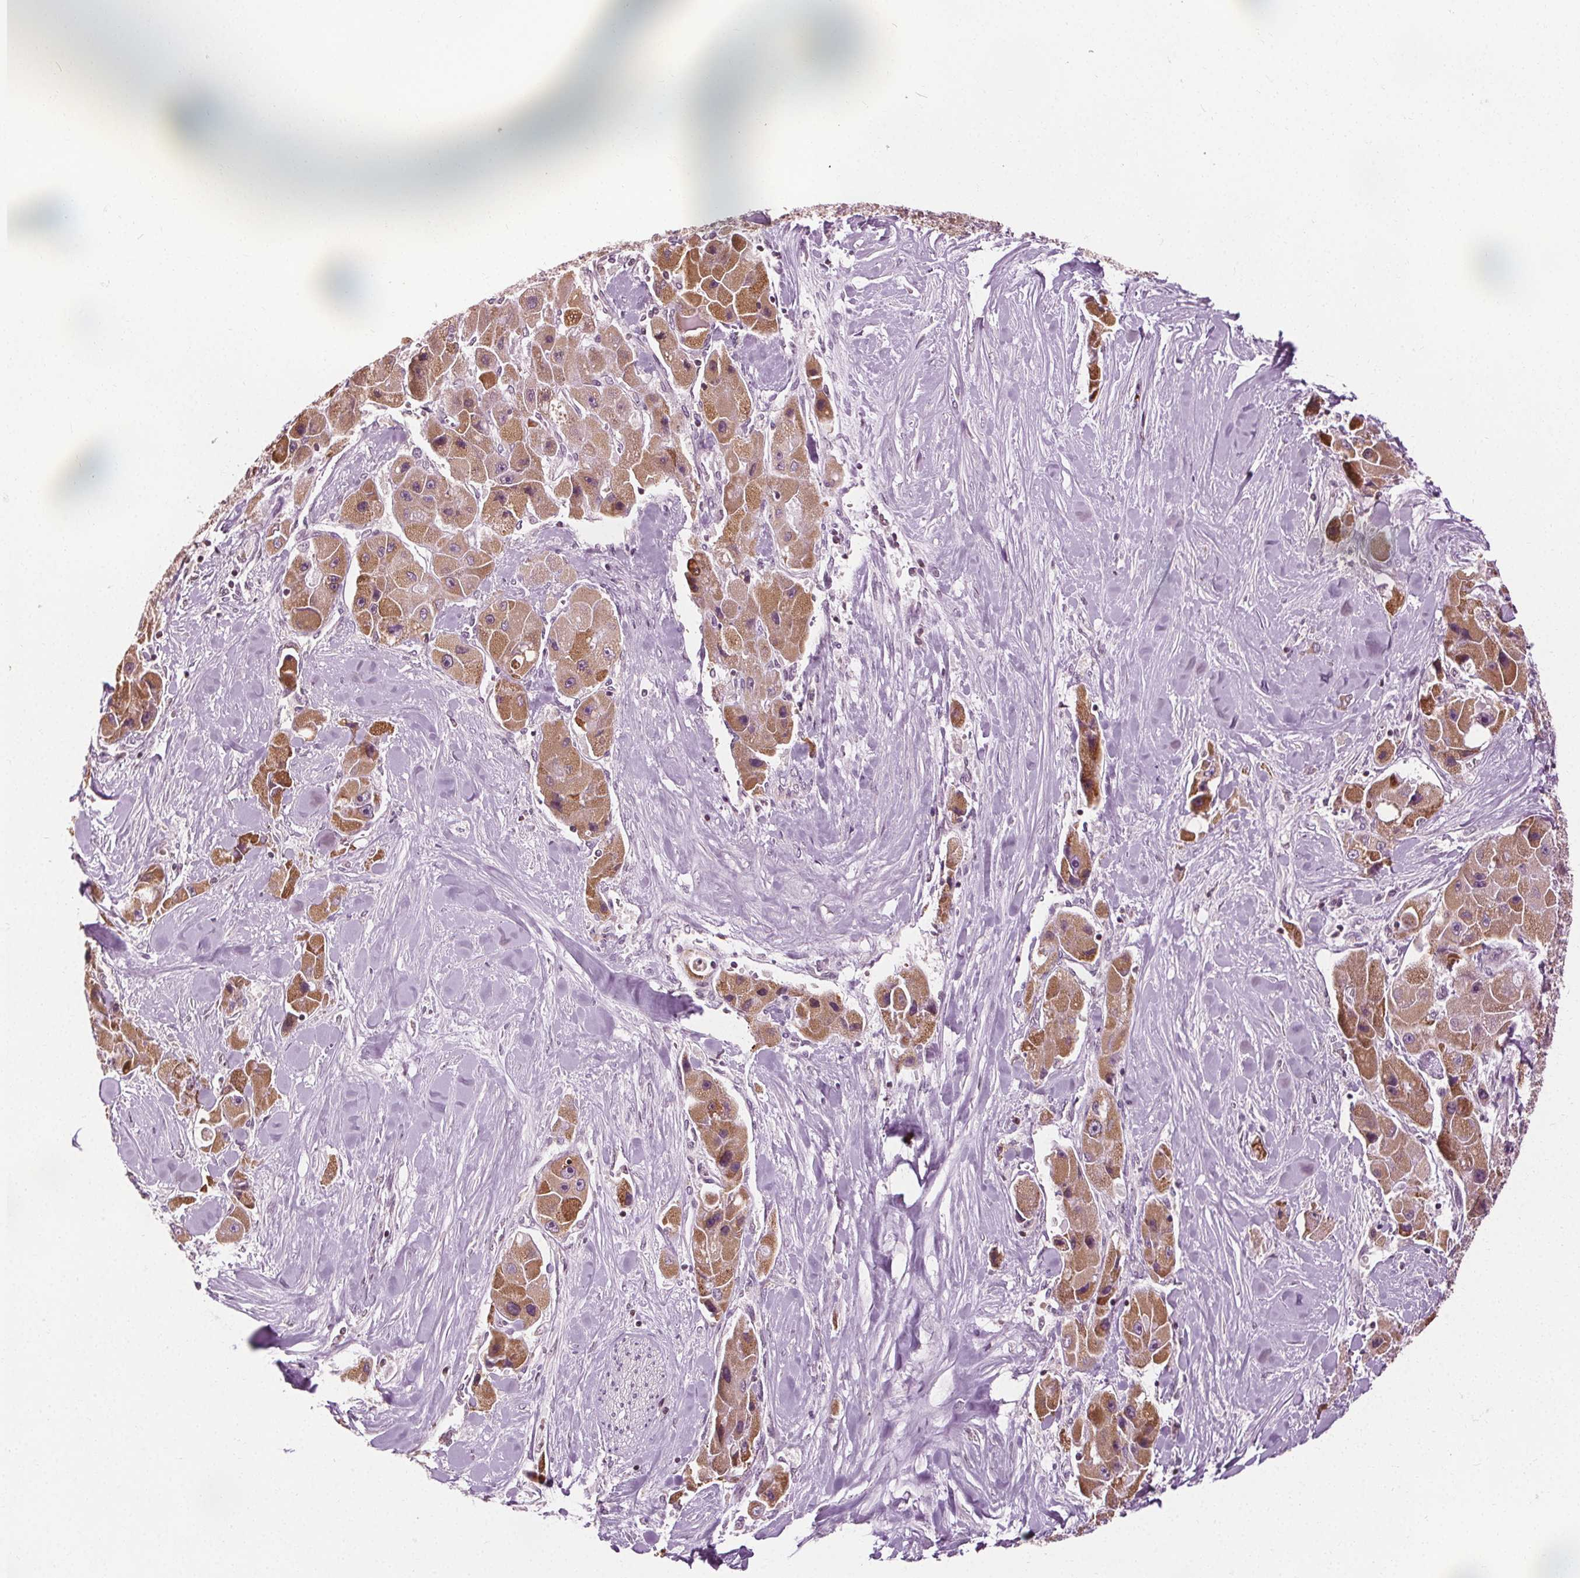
{"staining": {"intensity": "moderate", "quantity": "<25%", "location": "cytoplasmic/membranous"}, "tissue": "liver cancer", "cell_type": "Tumor cells", "image_type": "cancer", "snomed": [{"axis": "morphology", "description": "Carcinoma, Hepatocellular, NOS"}, {"axis": "topography", "description": "Liver"}], "caption": "Brown immunohistochemical staining in liver cancer (hepatocellular carcinoma) exhibits moderate cytoplasmic/membranous staining in approximately <25% of tumor cells. The staining is performed using DAB (3,3'-diaminobenzidine) brown chromogen to label protein expression. The nuclei are counter-stained blue using hematoxylin.", "gene": "LFNG", "patient": {"sex": "male", "age": 24}}